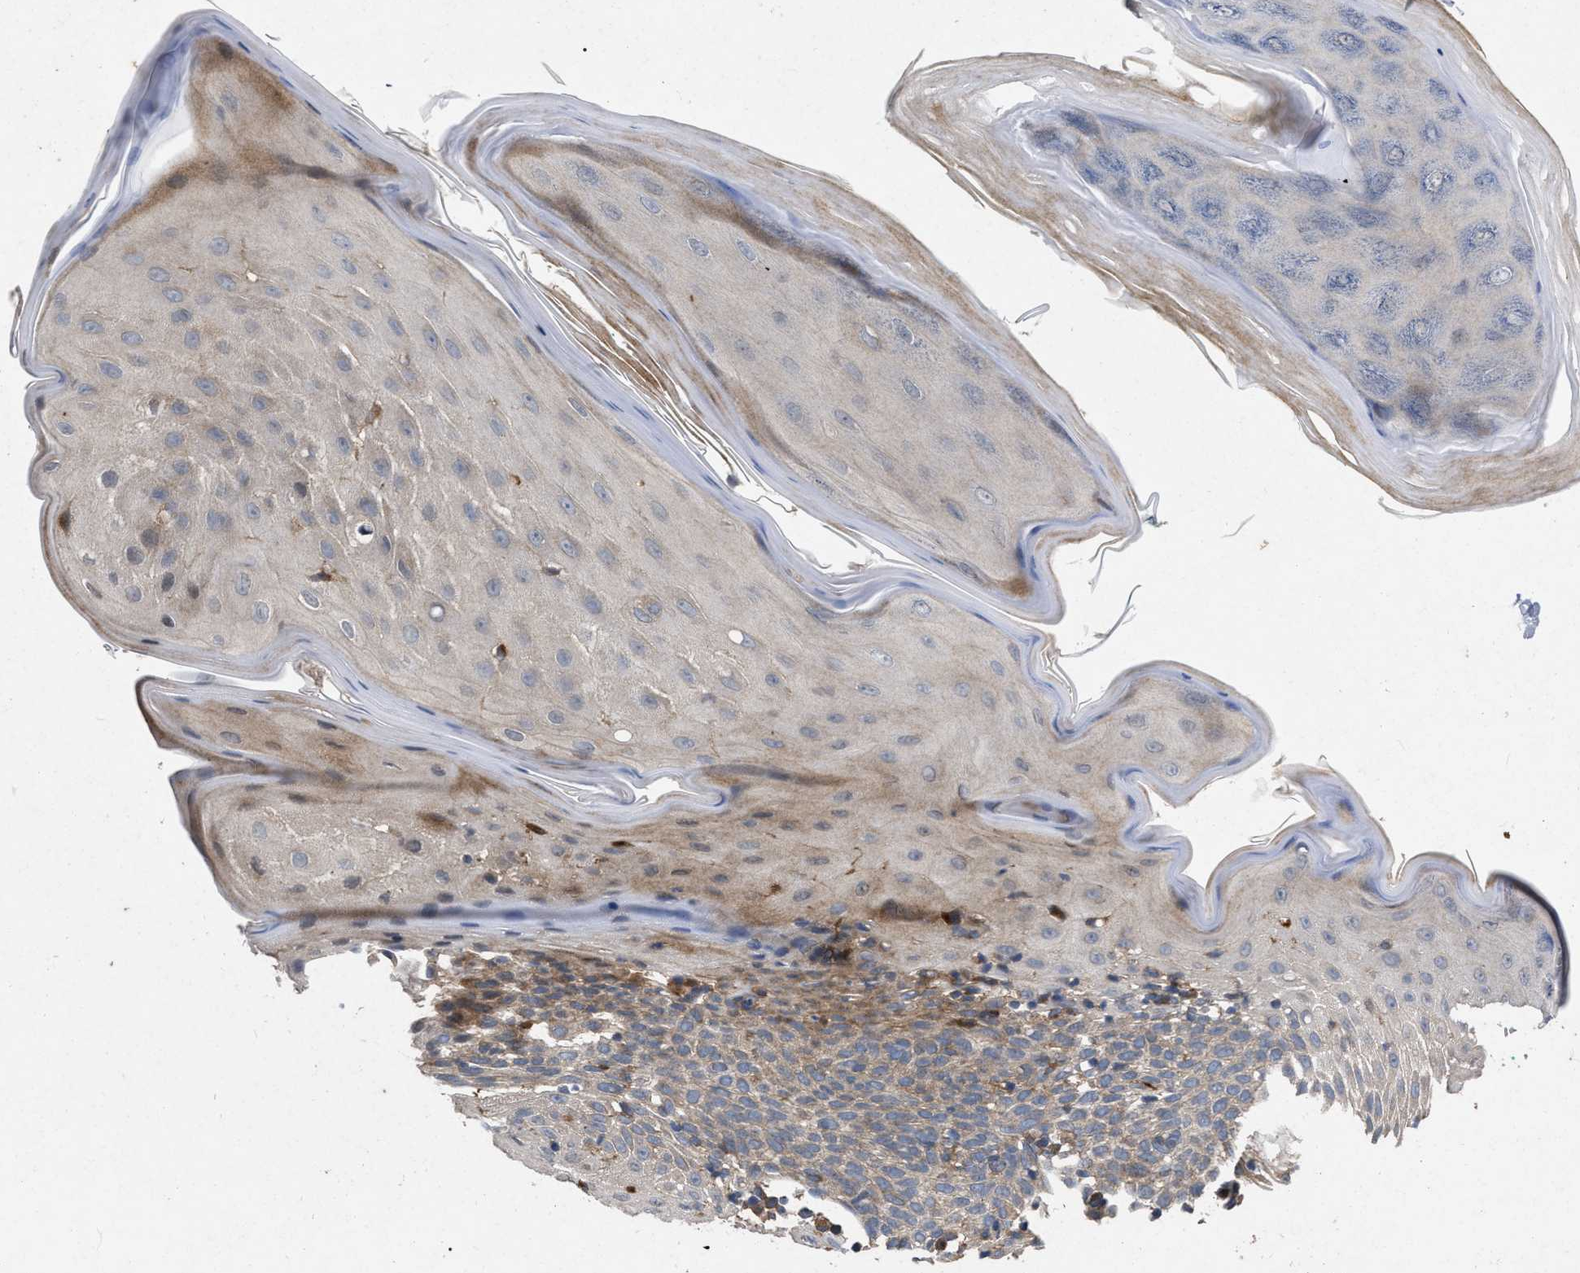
{"staining": {"intensity": "moderate", "quantity": ">75%", "location": "cytoplasmic/membranous"}, "tissue": "skin cancer", "cell_type": "Tumor cells", "image_type": "cancer", "snomed": [{"axis": "morphology", "description": "Basal cell carcinoma"}, {"axis": "topography", "description": "Skin"}], "caption": "A high-resolution image shows immunohistochemistry staining of skin cancer (basal cell carcinoma), which reveals moderate cytoplasmic/membranous expression in approximately >75% of tumor cells. (brown staining indicates protein expression, while blue staining denotes nuclei).", "gene": "CDKN2C", "patient": {"sex": "male", "age": 60}}